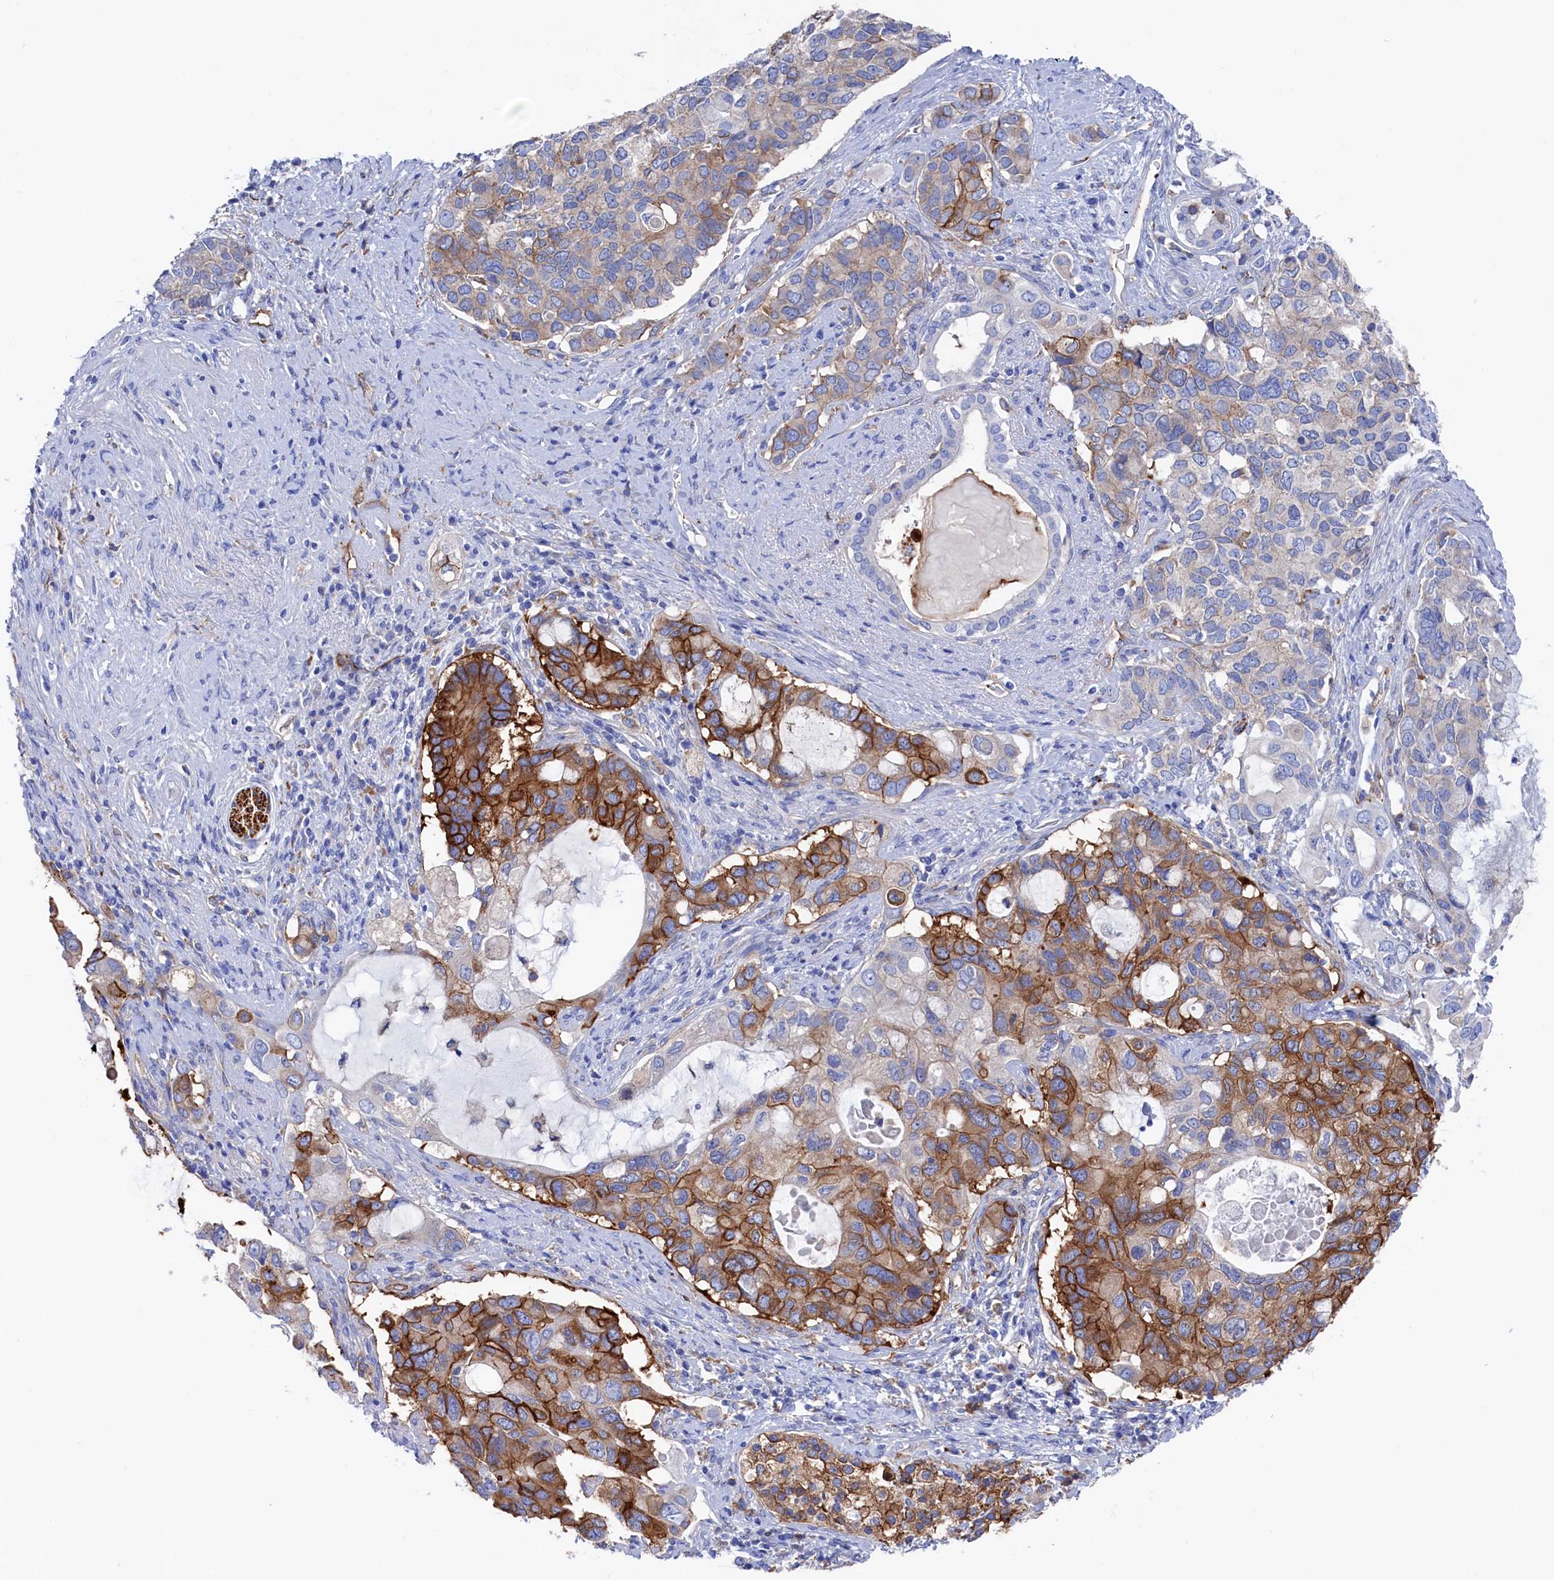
{"staining": {"intensity": "strong", "quantity": "25%-75%", "location": "cytoplasmic/membranous"}, "tissue": "pancreatic cancer", "cell_type": "Tumor cells", "image_type": "cancer", "snomed": [{"axis": "morphology", "description": "Adenocarcinoma, NOS"}, {"axis": "topography", "description": "Pancreas"}], "caption": "Human pancreatic cancer stained for a protein (brown) demonstrates strong cytoplasmic/membranous positive staining in approximately 25%-75% of tumor cells.", "gene": "C12orf73", "patient": {"sex": "female", "age": 56}}